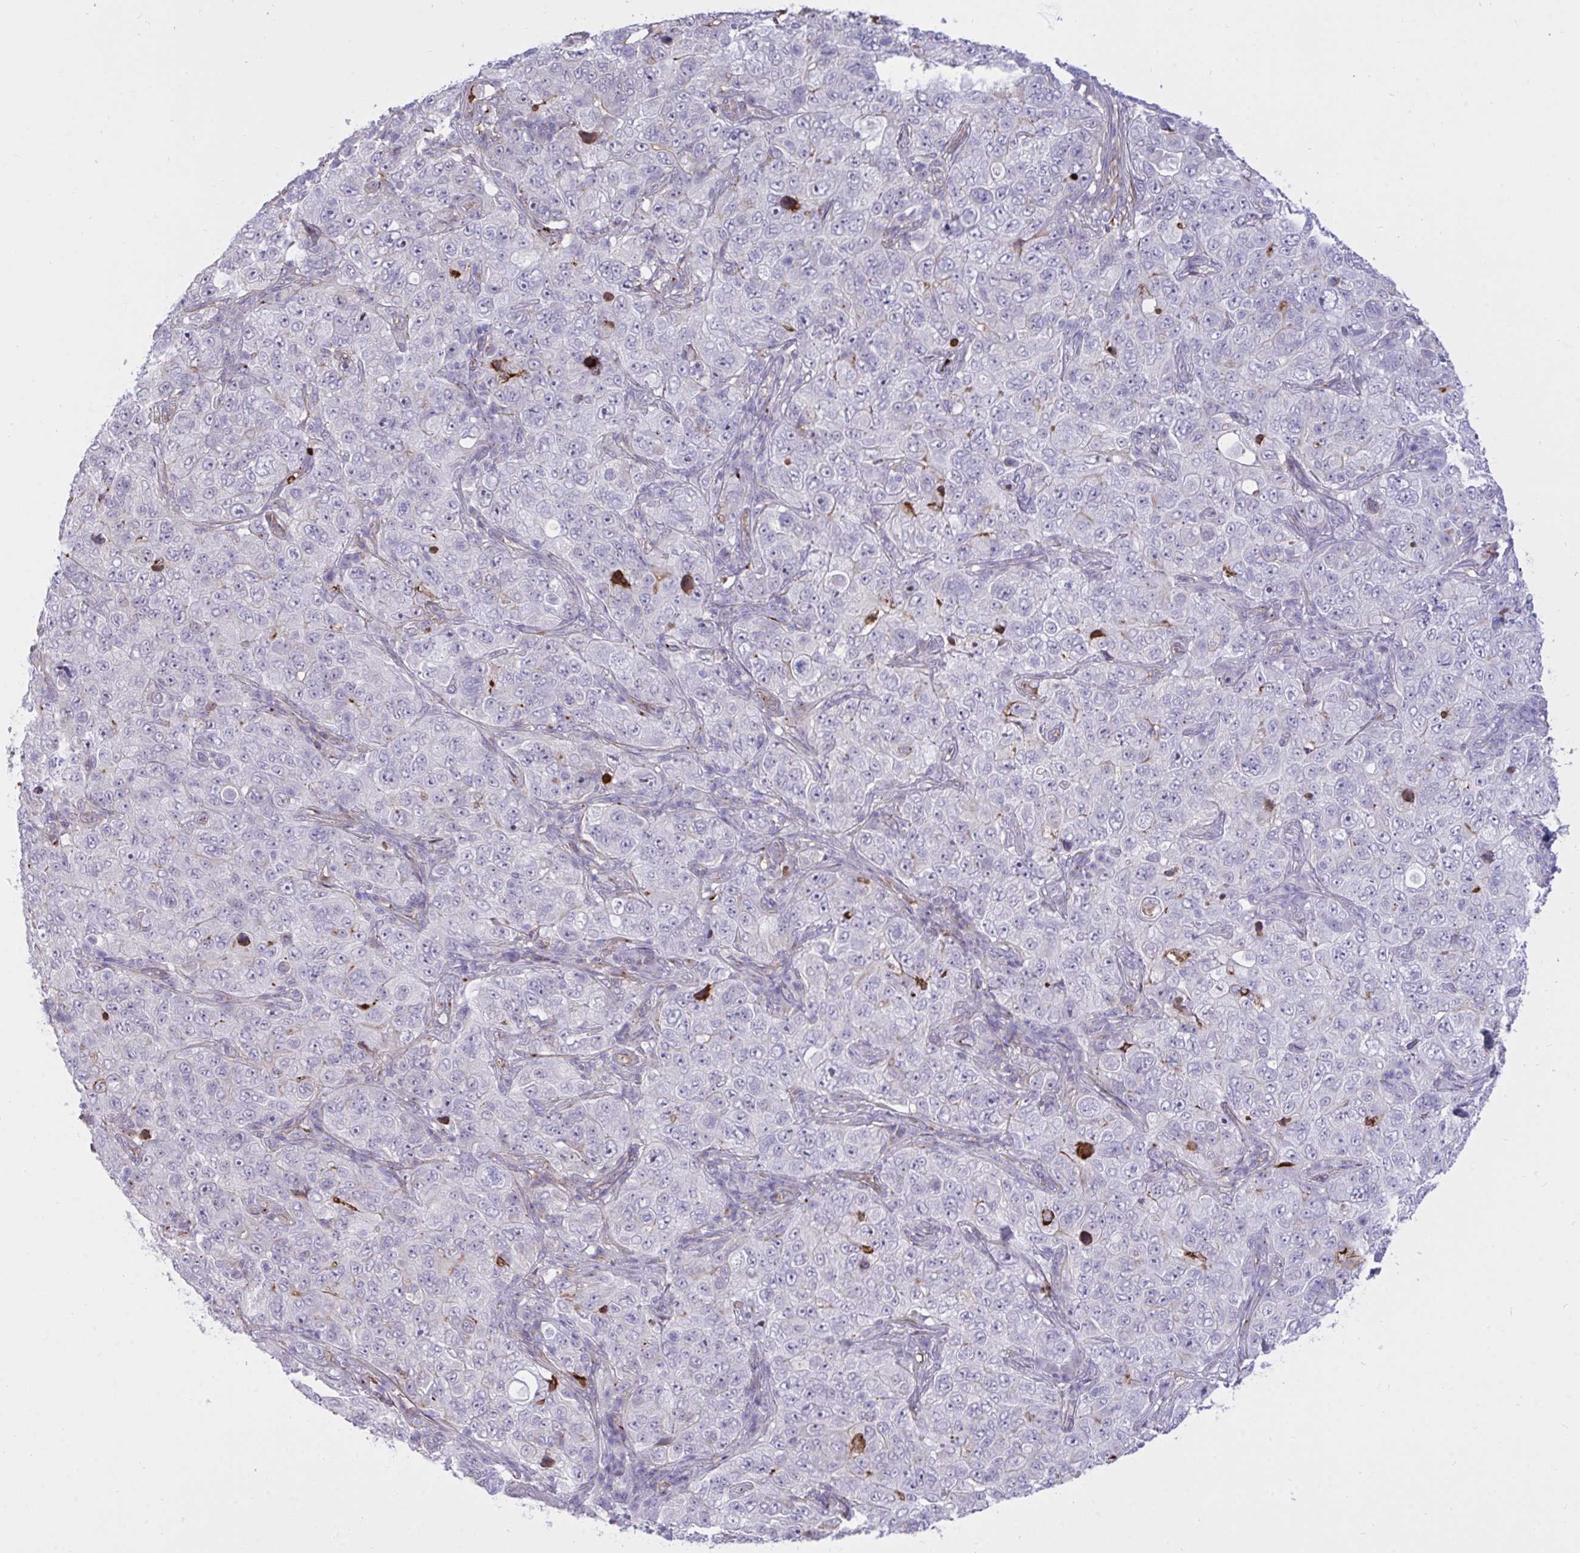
{"staining": {"intensity": "negative", "quantity": "none", "location": "none"}, "tissue": "pancreatic cancer", "cell_type": "Tumor cells", "image_type": "cancer", "snomed": [{"axis": "morphology", "description": "Adenocarcinoma, NOS"}, {"axis": "topography", "description": "Pancreas"}], "caption": "Immunohistochemistry histopathology image of neoplastic tissue: human pancreatic adenocarcinoma stained with DAB (3,3'-diaminobenzidine) displays no significant protein staining in tumor cells. (Stains: DAB immunohistochemistry with hematoxylin counter stain, Microscopy: brightfield microscopy at high magnification).", "gene": "F2", "patient": {"sex": "male", "age": 68}}